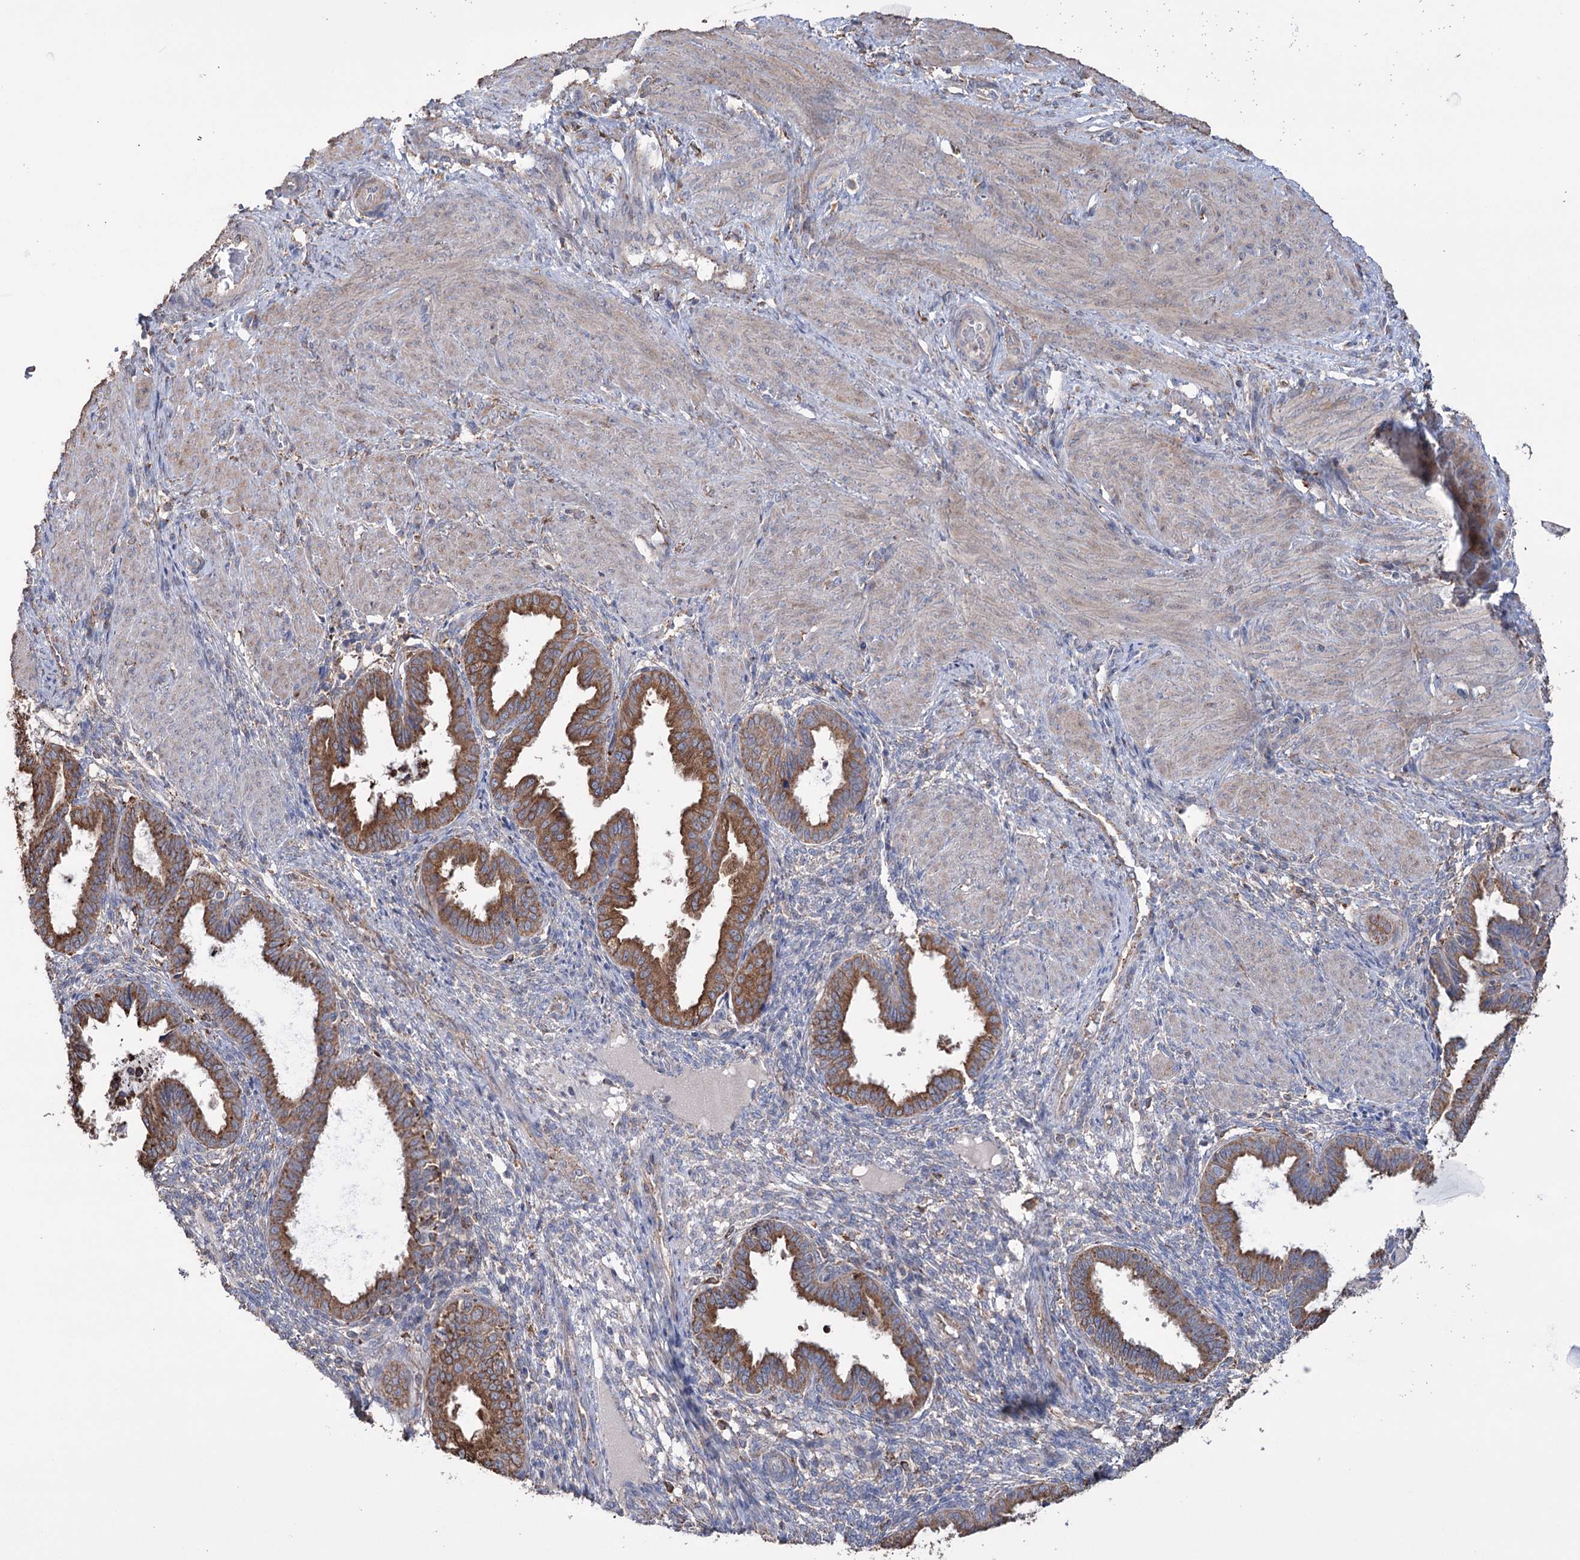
{"staining": {"intensity": "moderate", "quantity": "25%-75%", "location": "cytoplasmic/membranous"}, "tissue": "endometrium", "cell_type": "Cells in endometrial stroma", "image_type": "normal", "snomed": [{"axis": "morphology", "description": "Normal tissue, NOS"}, {"axis": "topography", "description": "Endometrium"}], "caption": "A photomicrograph showing moderate cytoplasmic/membranous positivity in about 25%-75% of cells in endometrial stroma in benign endometrium, as visualized by brown immunohistochemical staining.", "gene": "TRIM71", "patient": {"sex": "female", "age": 33}}